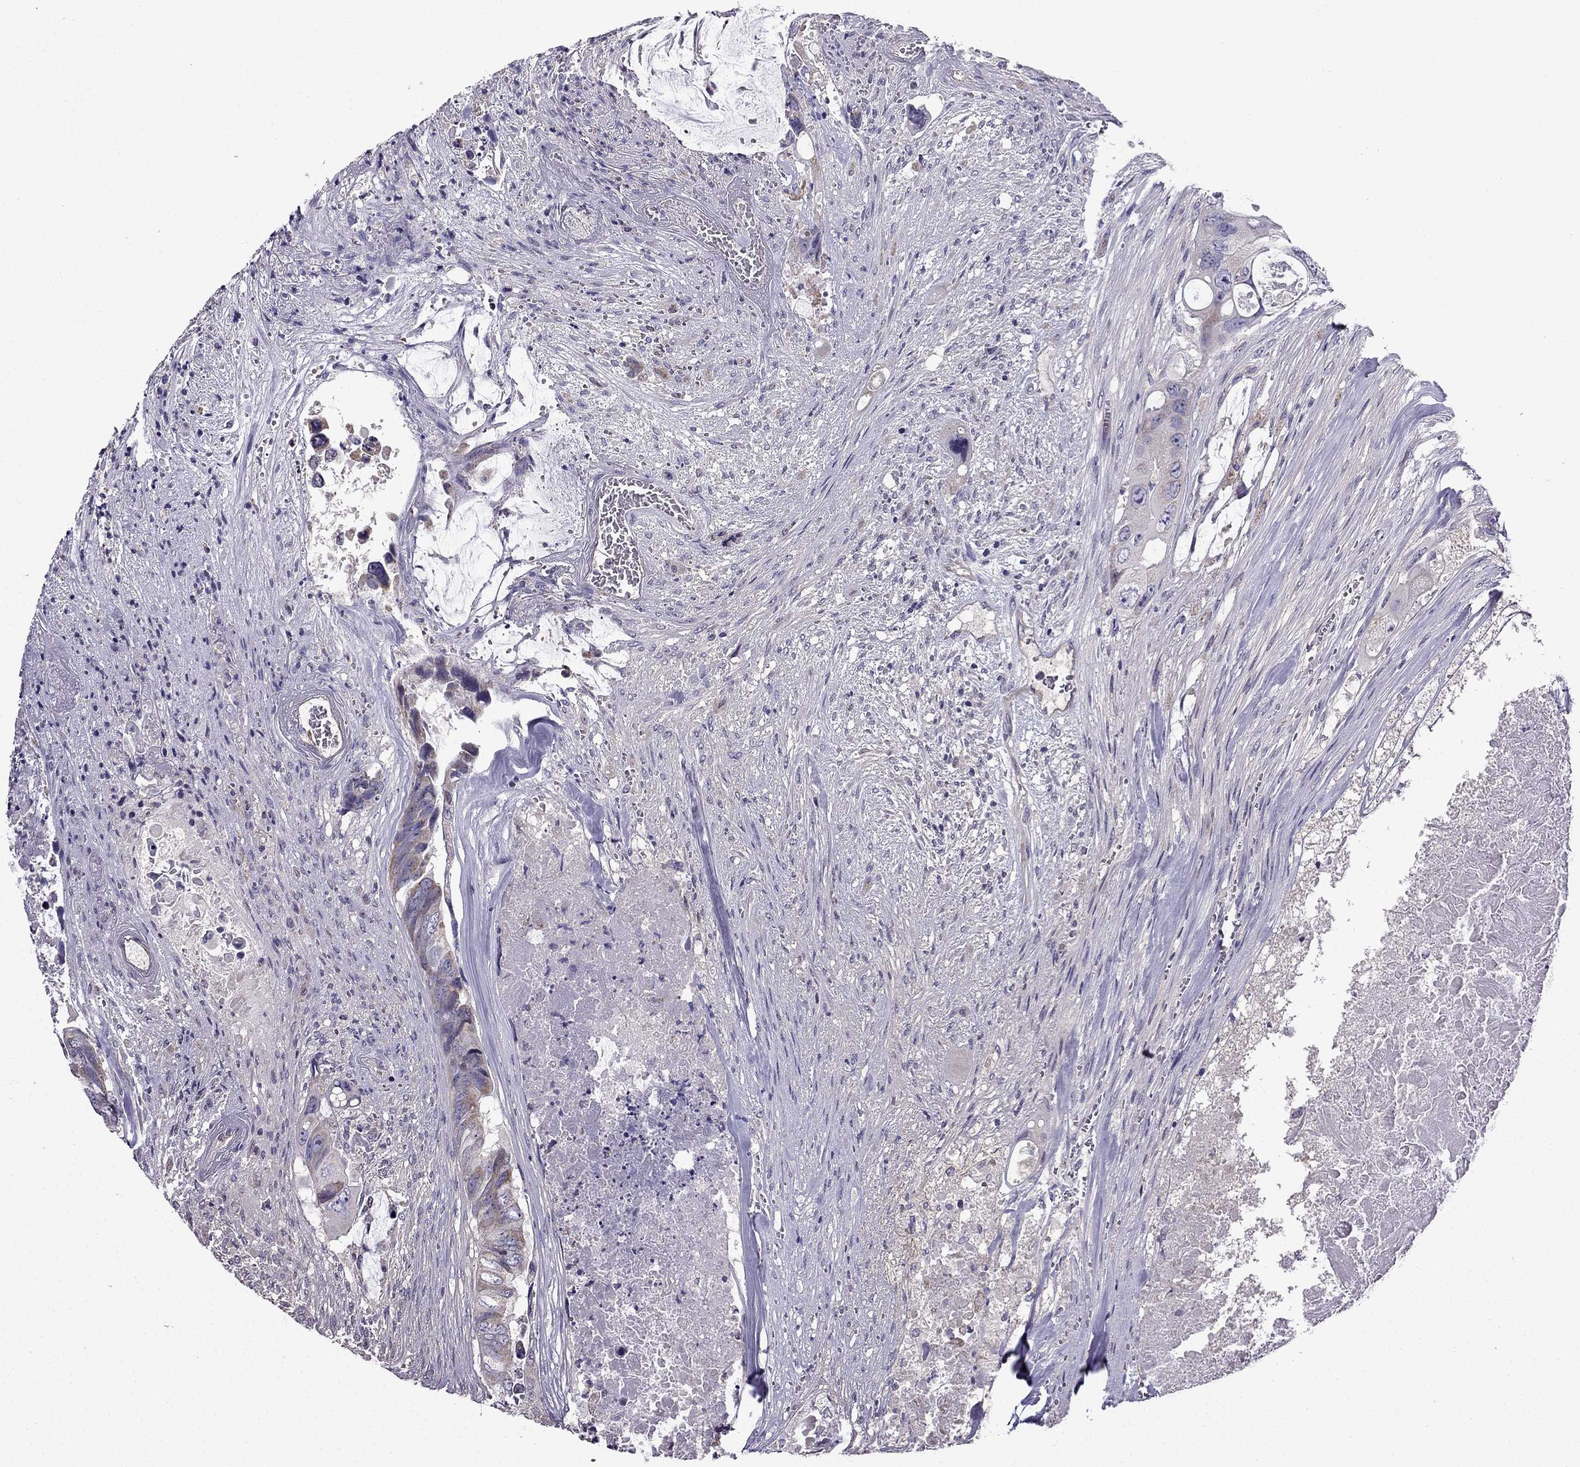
{"staining": {"intensity": "weak", "quantity": "<25%", "location": "cytoplasmic/membranous"}, "tissue": "colorectal cancer", "cell_type": "Tumor cells", "image_type": "cancer", "snomed": [{"axis": "morphology", "description": "Adenocarcinoma, NOS"}, {"axis": "topography", "description": "Rectum"}], "caption": "Tumor cells are negative for brown protein staining in colorectal adenocarcinoma.", "gene": "SLC6A2", "patient": {"sex": "male", "age": 63}}